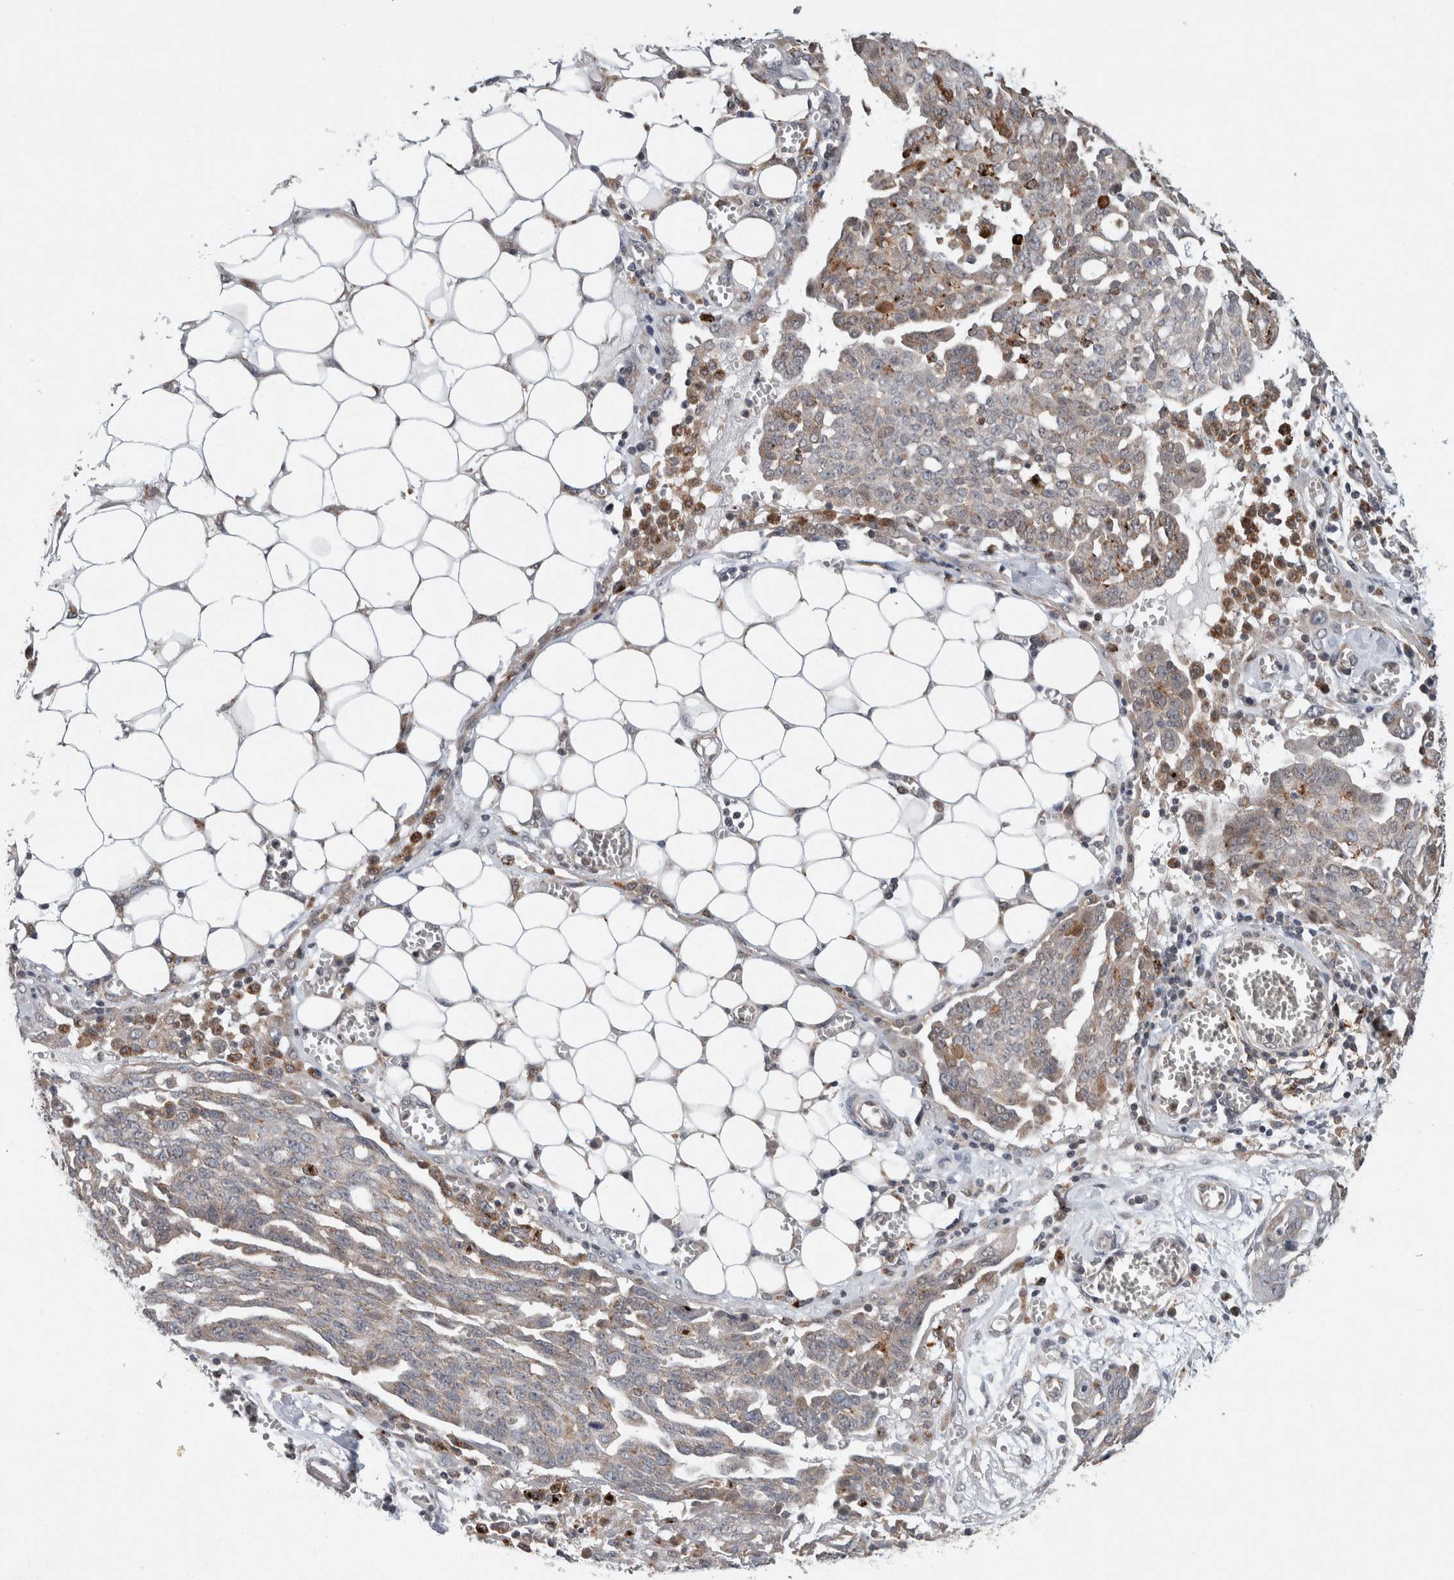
{"staining": {"intensity": "weak", "quantity": "25%-75%", "location": "cytoplasmic/membranous"}, "tissue": "ovarian cancer", "cell_type": "Tumor cells", "image_type": "cancer", "snomed": [{"axis": "morphology", "description": "Cystadenocarcinoma, serous, NOS"}, {"axis": "topography", "description": "Soft tissue"}, {"axis": "topography", "description": "Ovary"}], "caption": "This is a histology image of immunohistochemistry (IHC) staining of ovarian cancer (serous cystadenocarcinoma), which shows weak expression in the cytoplasmic/membranous of tumor cells.", "gene": "KCNK1", "patient": {"sex": "female", "age": 57}}